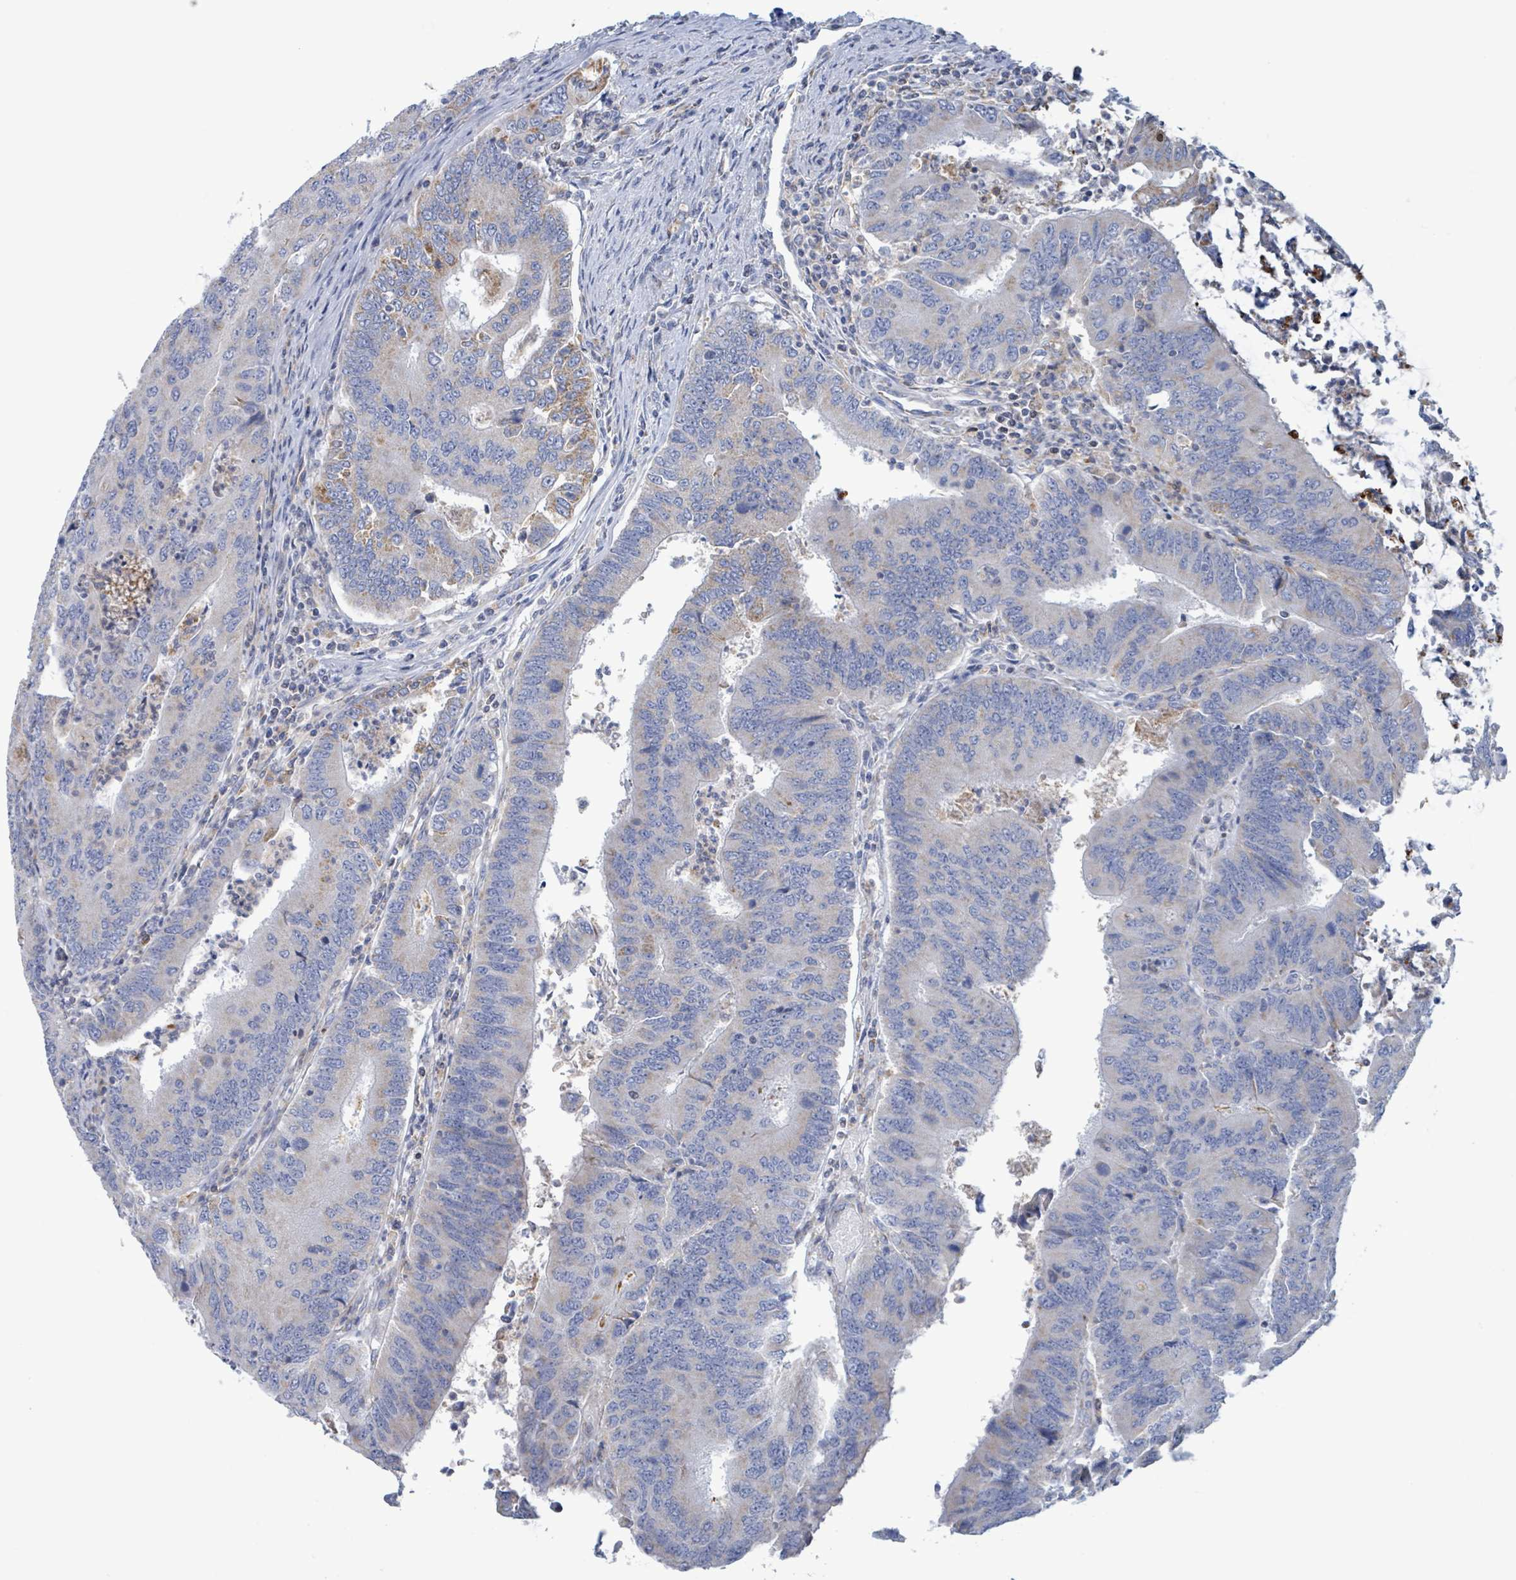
{"staining": {"intensity": "moderate", "quantity": "<25%", "location": "cytoplasmic/membranous"}, "tissue": "colorectal cancer", "cell_type": "Tumor cells", "image_type": "cancer", "snomed": [{"axis": "morphology", "description": "Adenocarcinoma, NOS"}, {"axis": "topography", "description": "Colon"}], "caption": "Immunohistochemical staining of colorectal cancer (adenocarcinoma) demonstrates moderate cytoplasmic/membranous protein expression in about <25% of tumor cells.", "gene": "AKR1C4", "patient": {"sex": "female", "age": 67}}